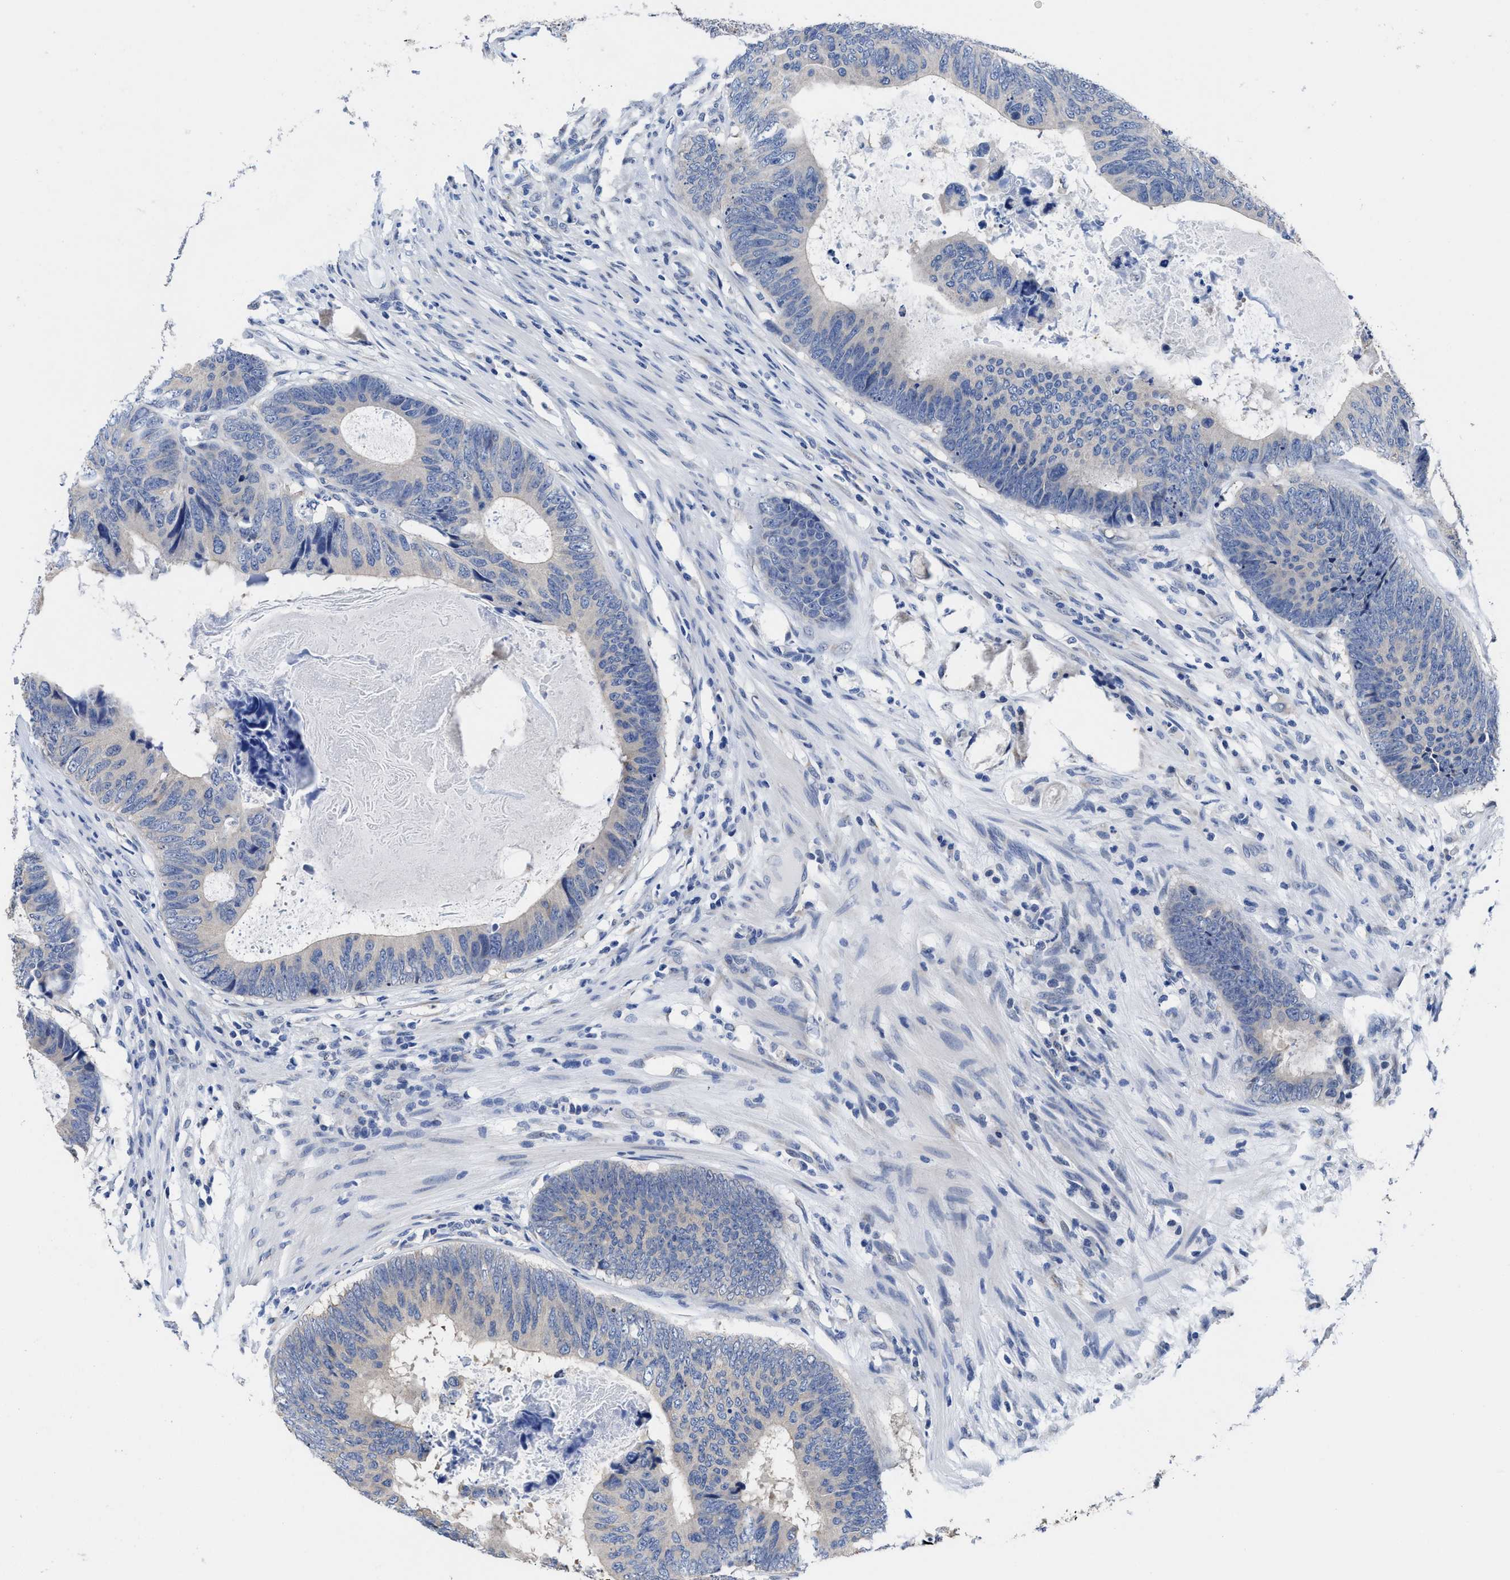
{"staining": {"intensity": "negative", "quantity": "none", "location": "none"}, "tissue": "colorectal cancer", "cell_type": "Tumor cells", "image_type": "cancer", "snomed": [{"axis": "morphology", "description": "Adenocarcinoma, NOS"}, {"axis": "topography", "description": "Colon"}], "caption": "An IHC micrograph of colorectal cancer is shown. There is no staining in tumor cells of colorectal cancer. (Immunohistochemistry, brightfield microscopy, high magnification).", "gene": "HOOK1", "patient": {"sex": "male", "age": 56}}